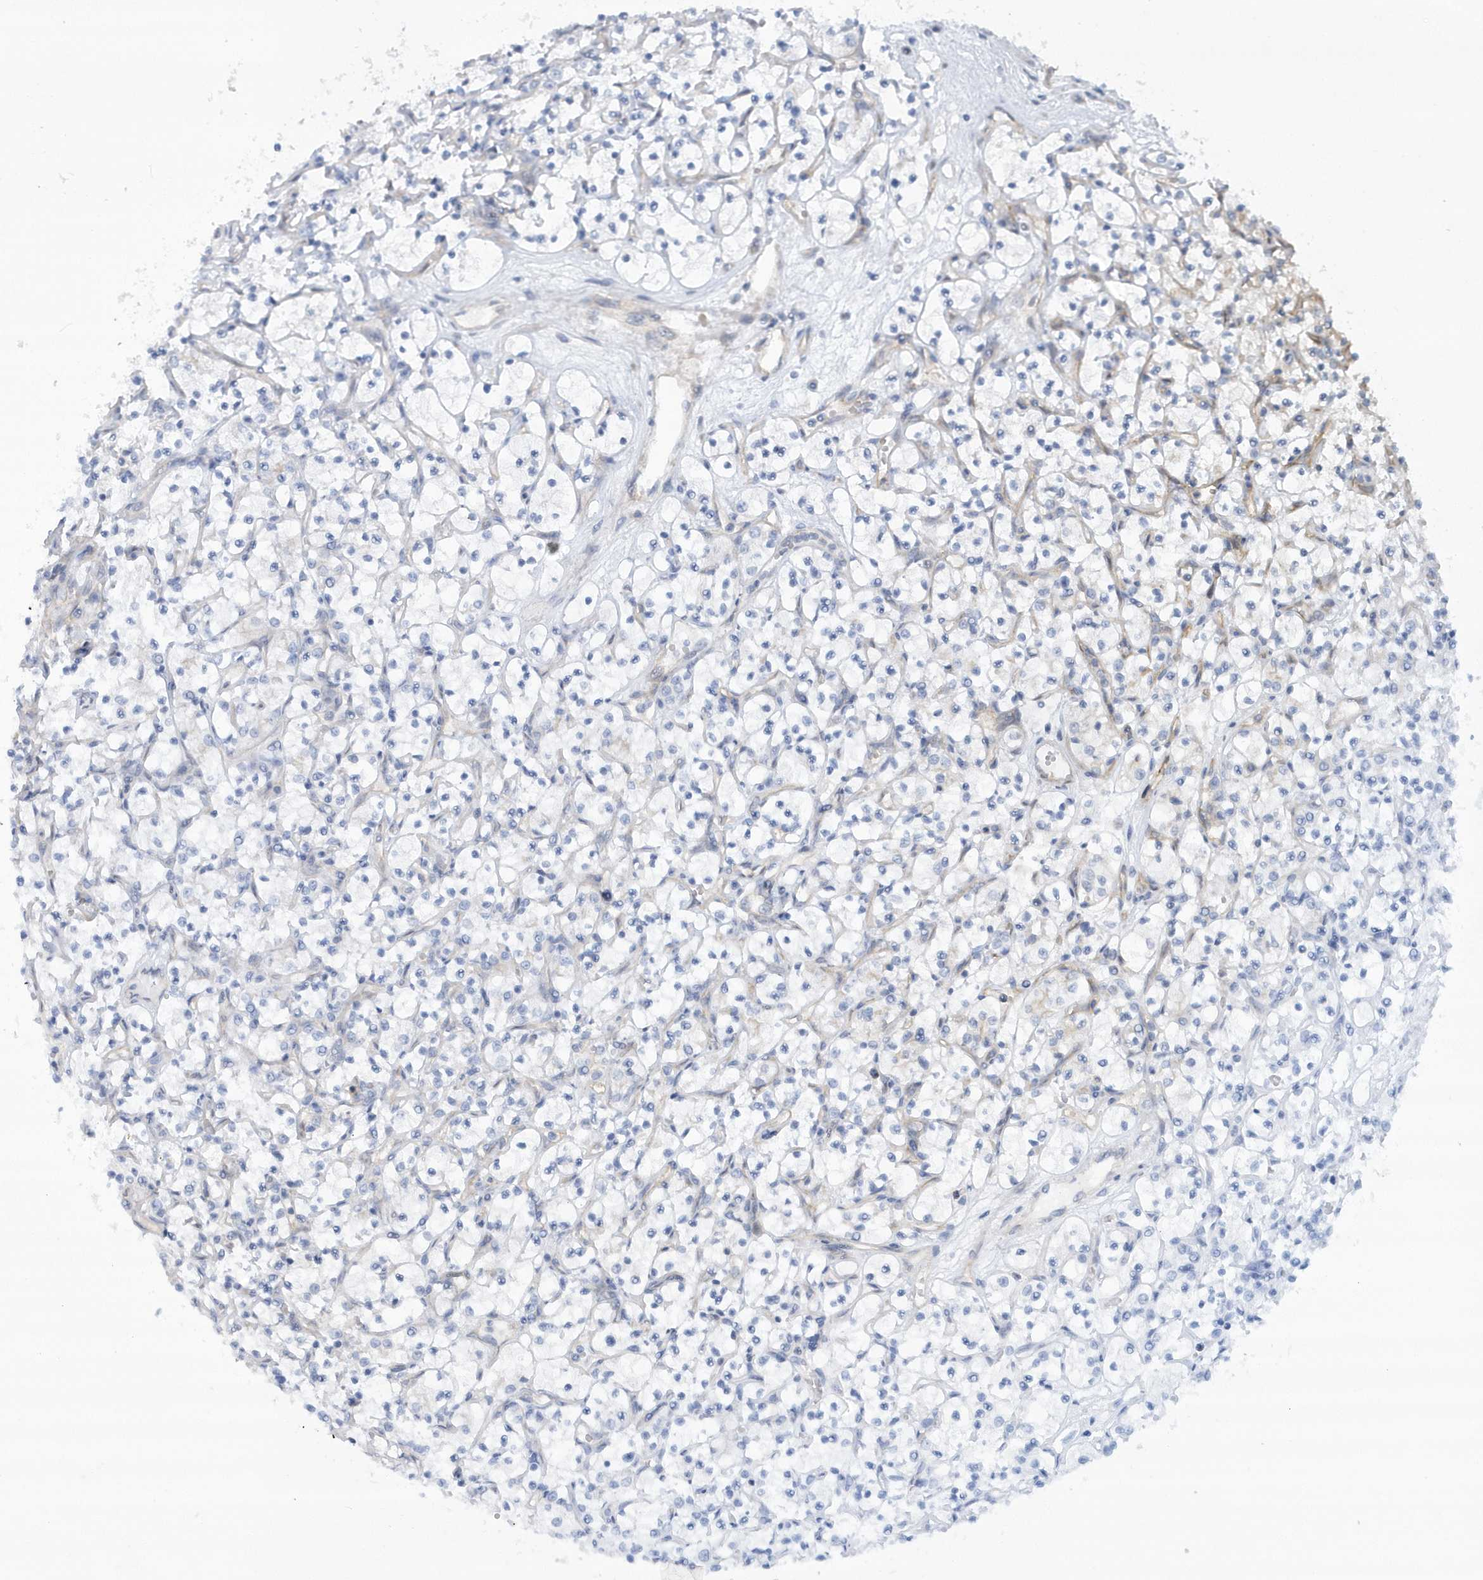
{"staining": {"intensity": "negative", "quantity": "none", "location": "none"}, "tissue": "renal cancer", "cell_type": "Tumor cells", "image_type": "cancer", "snomed": [{"axis": "morphology", "description": "Adenocarcinoma, NOS"}, {"axis": "topography", "description": "Kidney"}], "caption": "Tumor cells are negative for protein expression in human renal cancer. (Brightfield microscopy of DAB immunohistochemistry (IHC) at high magnification).", "gene": "RAI14", "patient": {"sex": "female", "age": 69}}